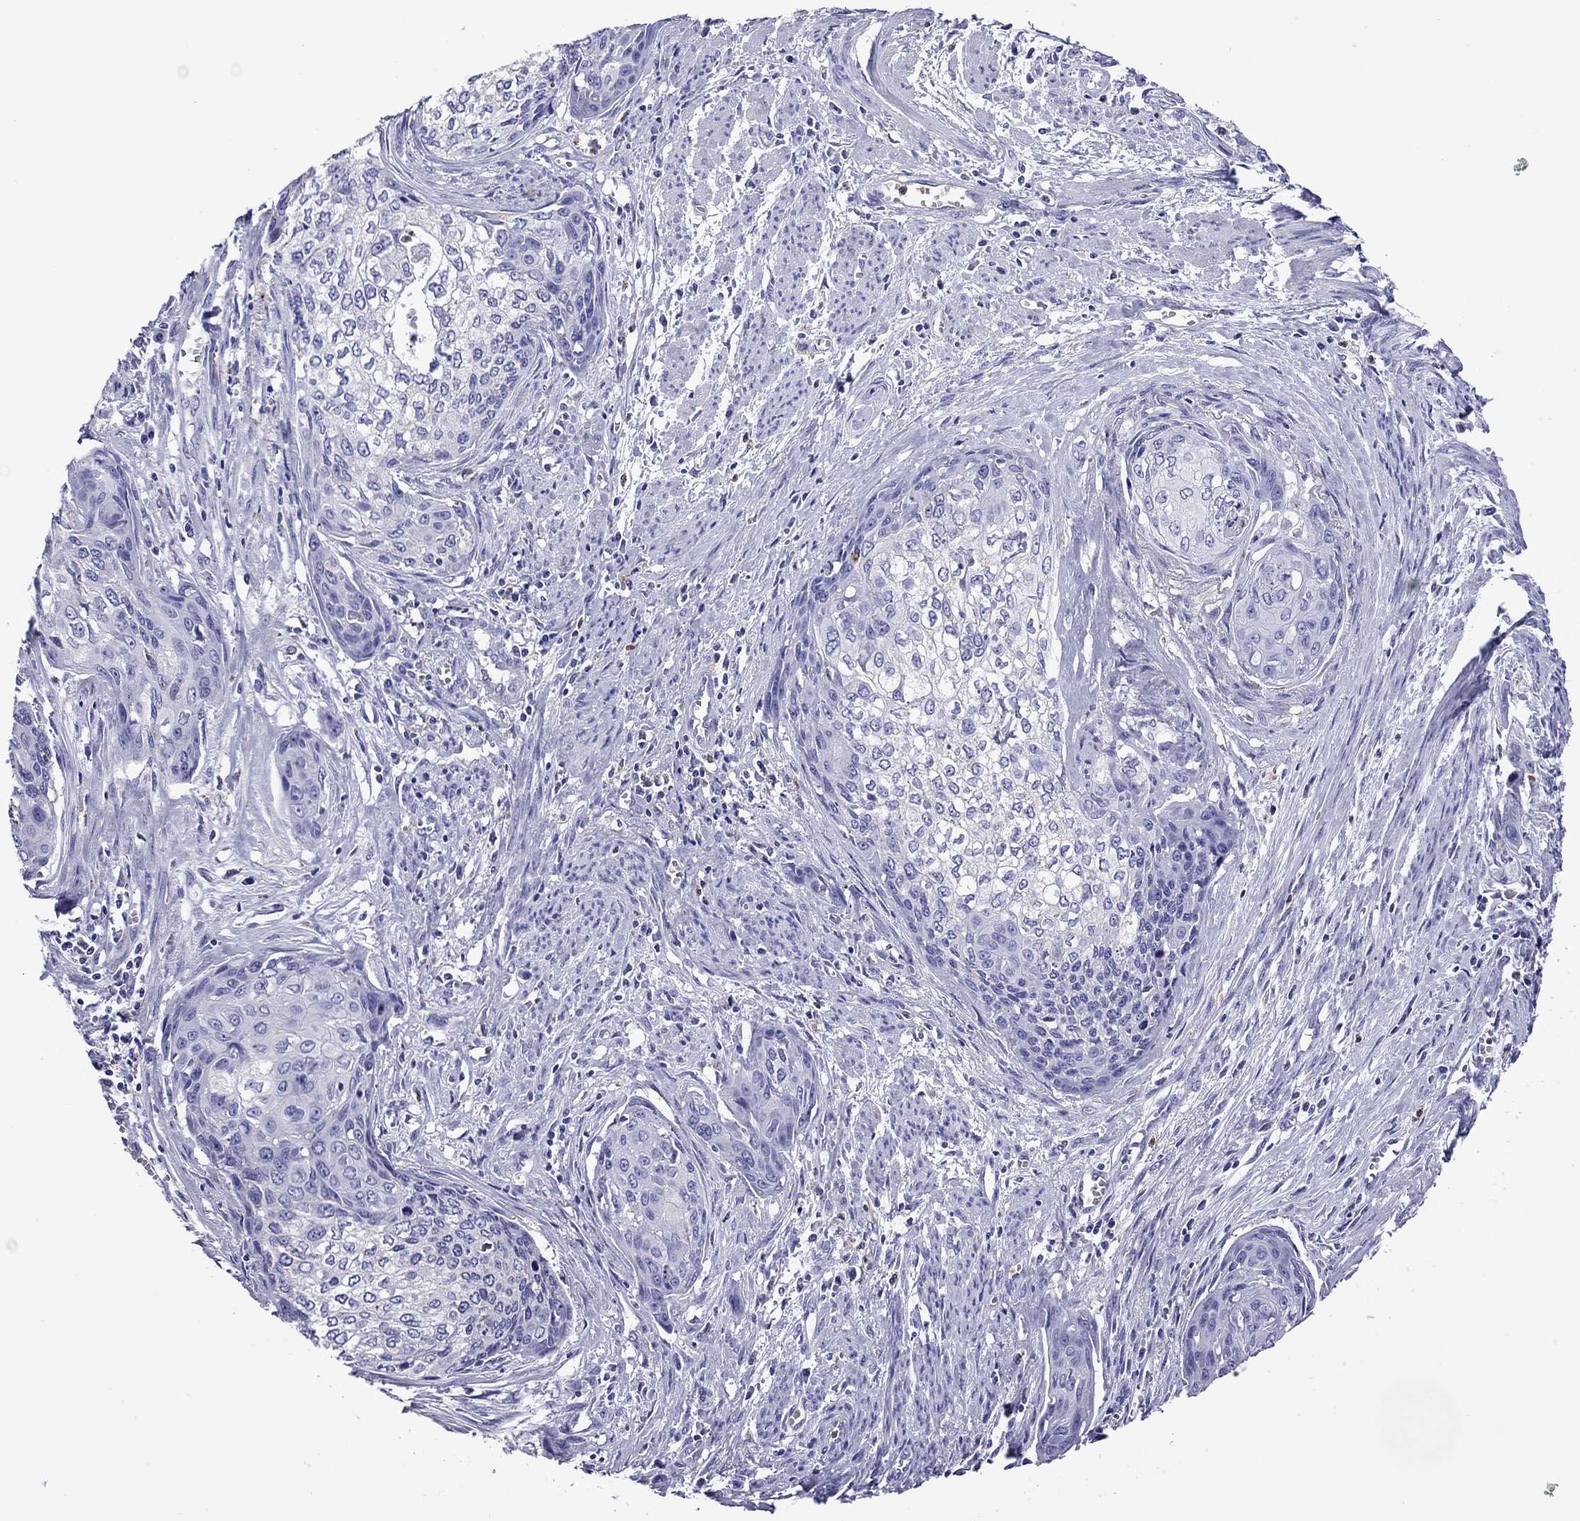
{"staining": {"intensity": "negative", "quantity": "none", "location": "none"}, "tissue": "cervical cancer", "cell_type": "Tumor cells", "image_type": "cancer", "snomed": [{"axis": "morphology", "description": "Squamous cell carcinoma, NOS"}, {"axis": "topography", "description": "Cervix"}], "caption": "Micrograph shows no protein positivity in tumor cells of cervical squamous cell carcinoma tissue.", "gene": "SCG2", "patient": {"sex": "female", "age": 58}}